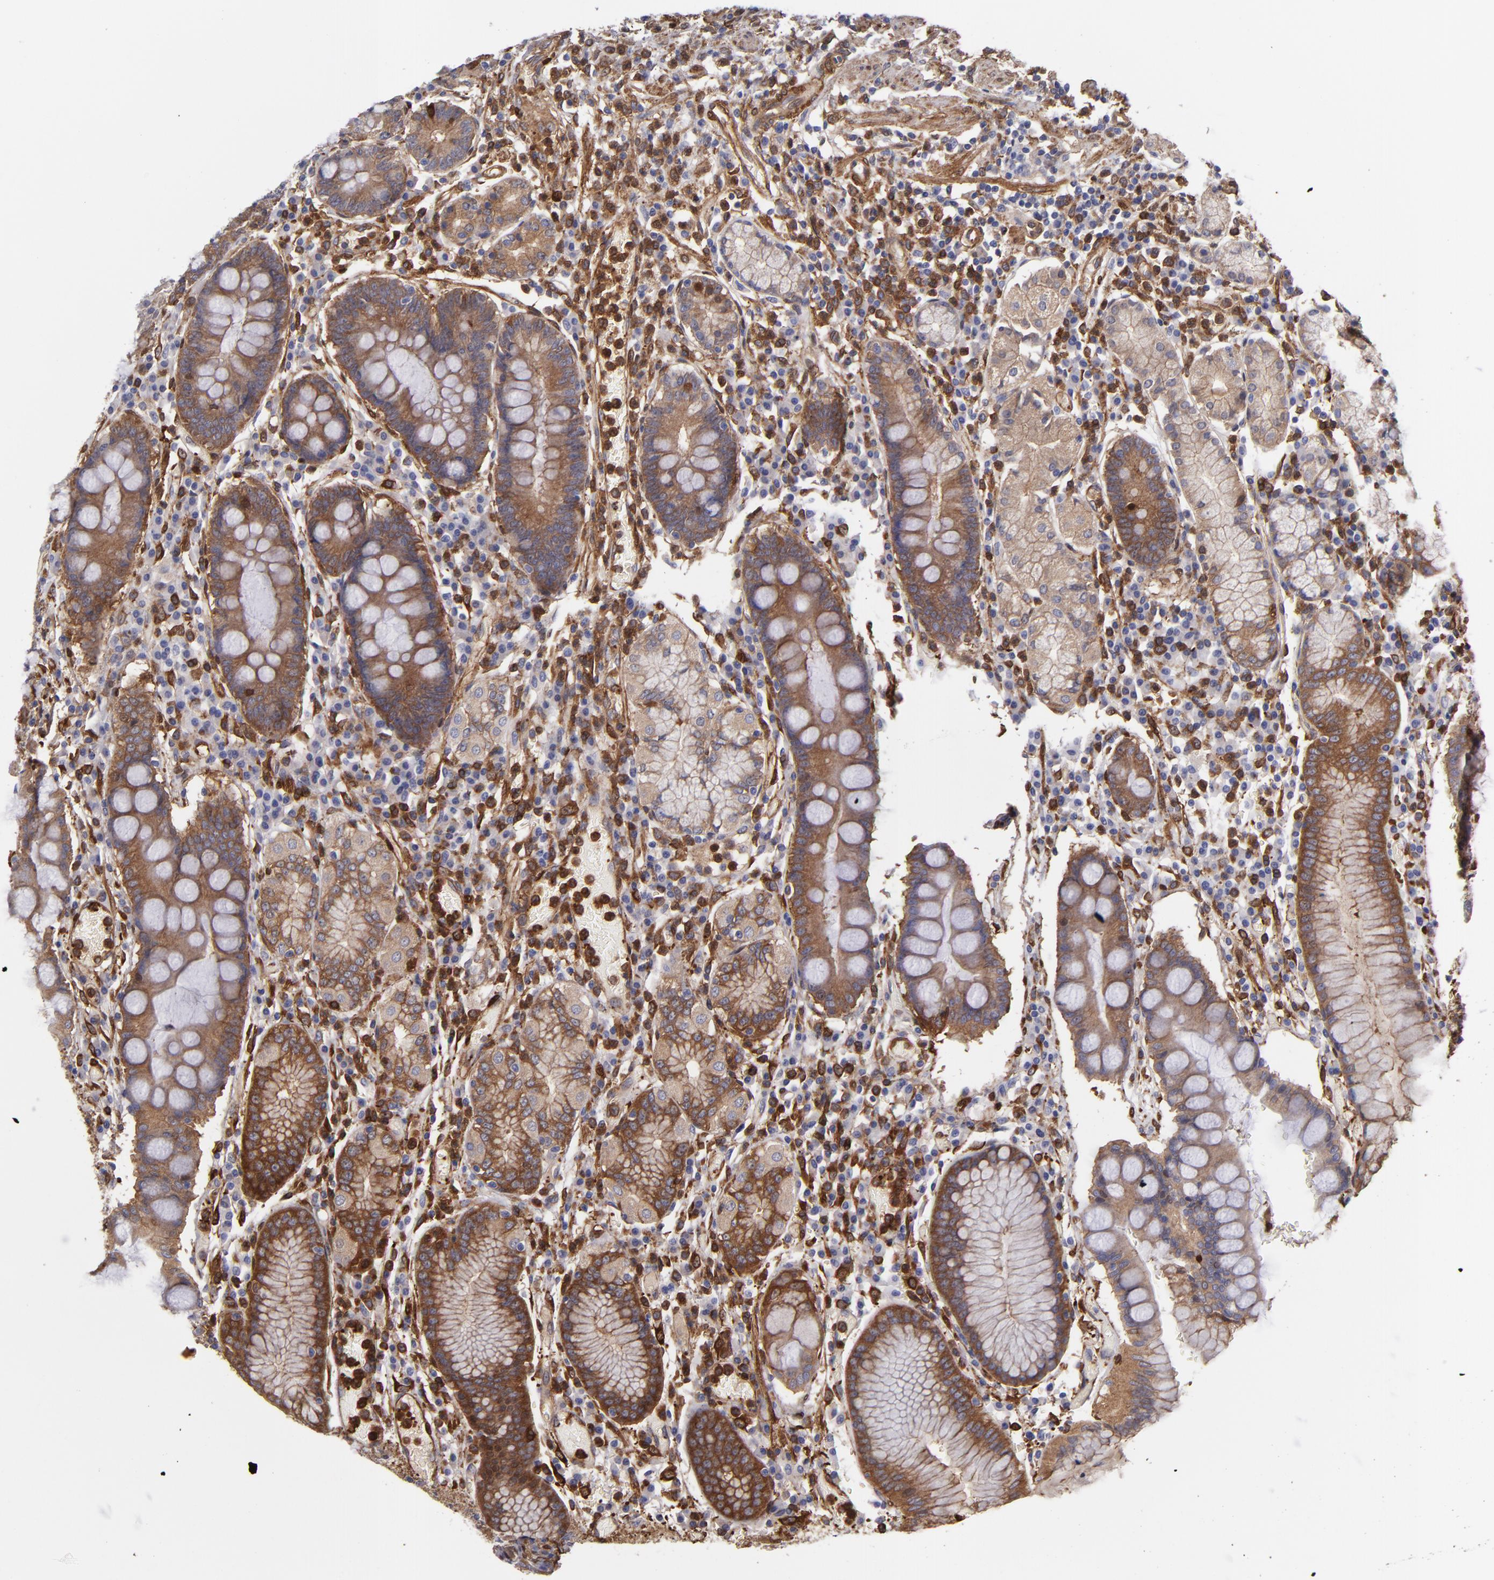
{"staining": {"intensity": "moderate", "quantity": ">75%", "location": "cytoplasmic/membranous"}, "tissue": "stomach", "cell_type": "Glandular cells", "image_type": "normal", "snomed": [{"axis": "morphology", "description": "Normal tissue, NOS"}, {"axis": "topography", "description": "Stomach, lower"}], "caption": "This is an image of immunohistochemistry staining of unremarkable stomach, which shows moderate positivity in the cytoplasmic/membranous of glandular cells.", "gene": "VCL", "patient": {"sex": "female", "age": 73}}